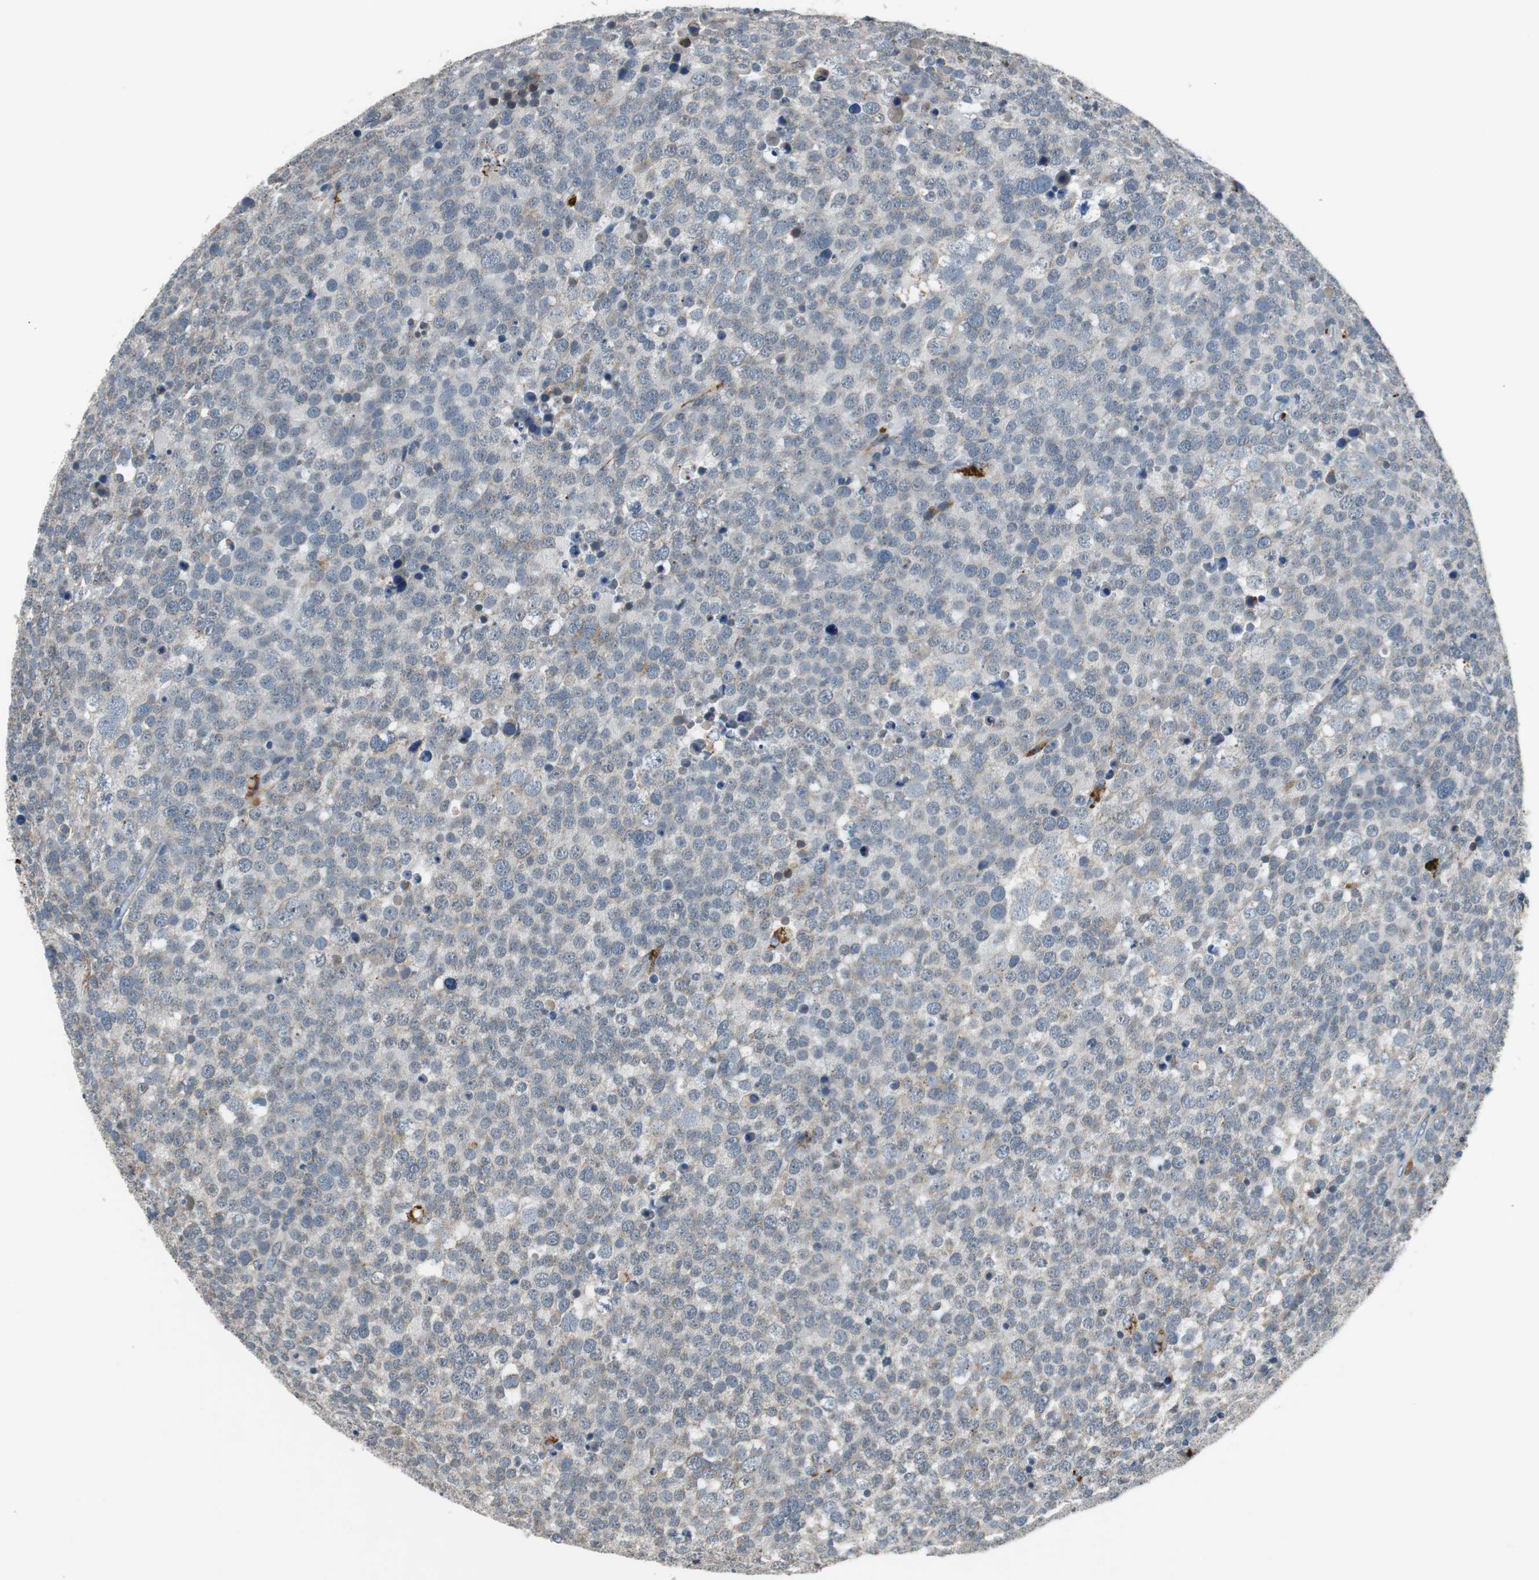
{"staining": {"intensity": "weak", "quantity": "<25%", "location": "cytoplasmic/membranous"}, "tissue": "testis cancer", "cell_type": "Tumor cells", "image_type": "cancer", "snomed": [{"axis": "morphology", "description": "Seminoma, NOS"}, {"axis": "topography", "description": "Testis"}], "caption": "This is an IHC image of human testis cancer (seminoma). There is no positivity in tumor cells.", "gene": "NLGN1", "patient": {"sex": "male", "age": 71}}